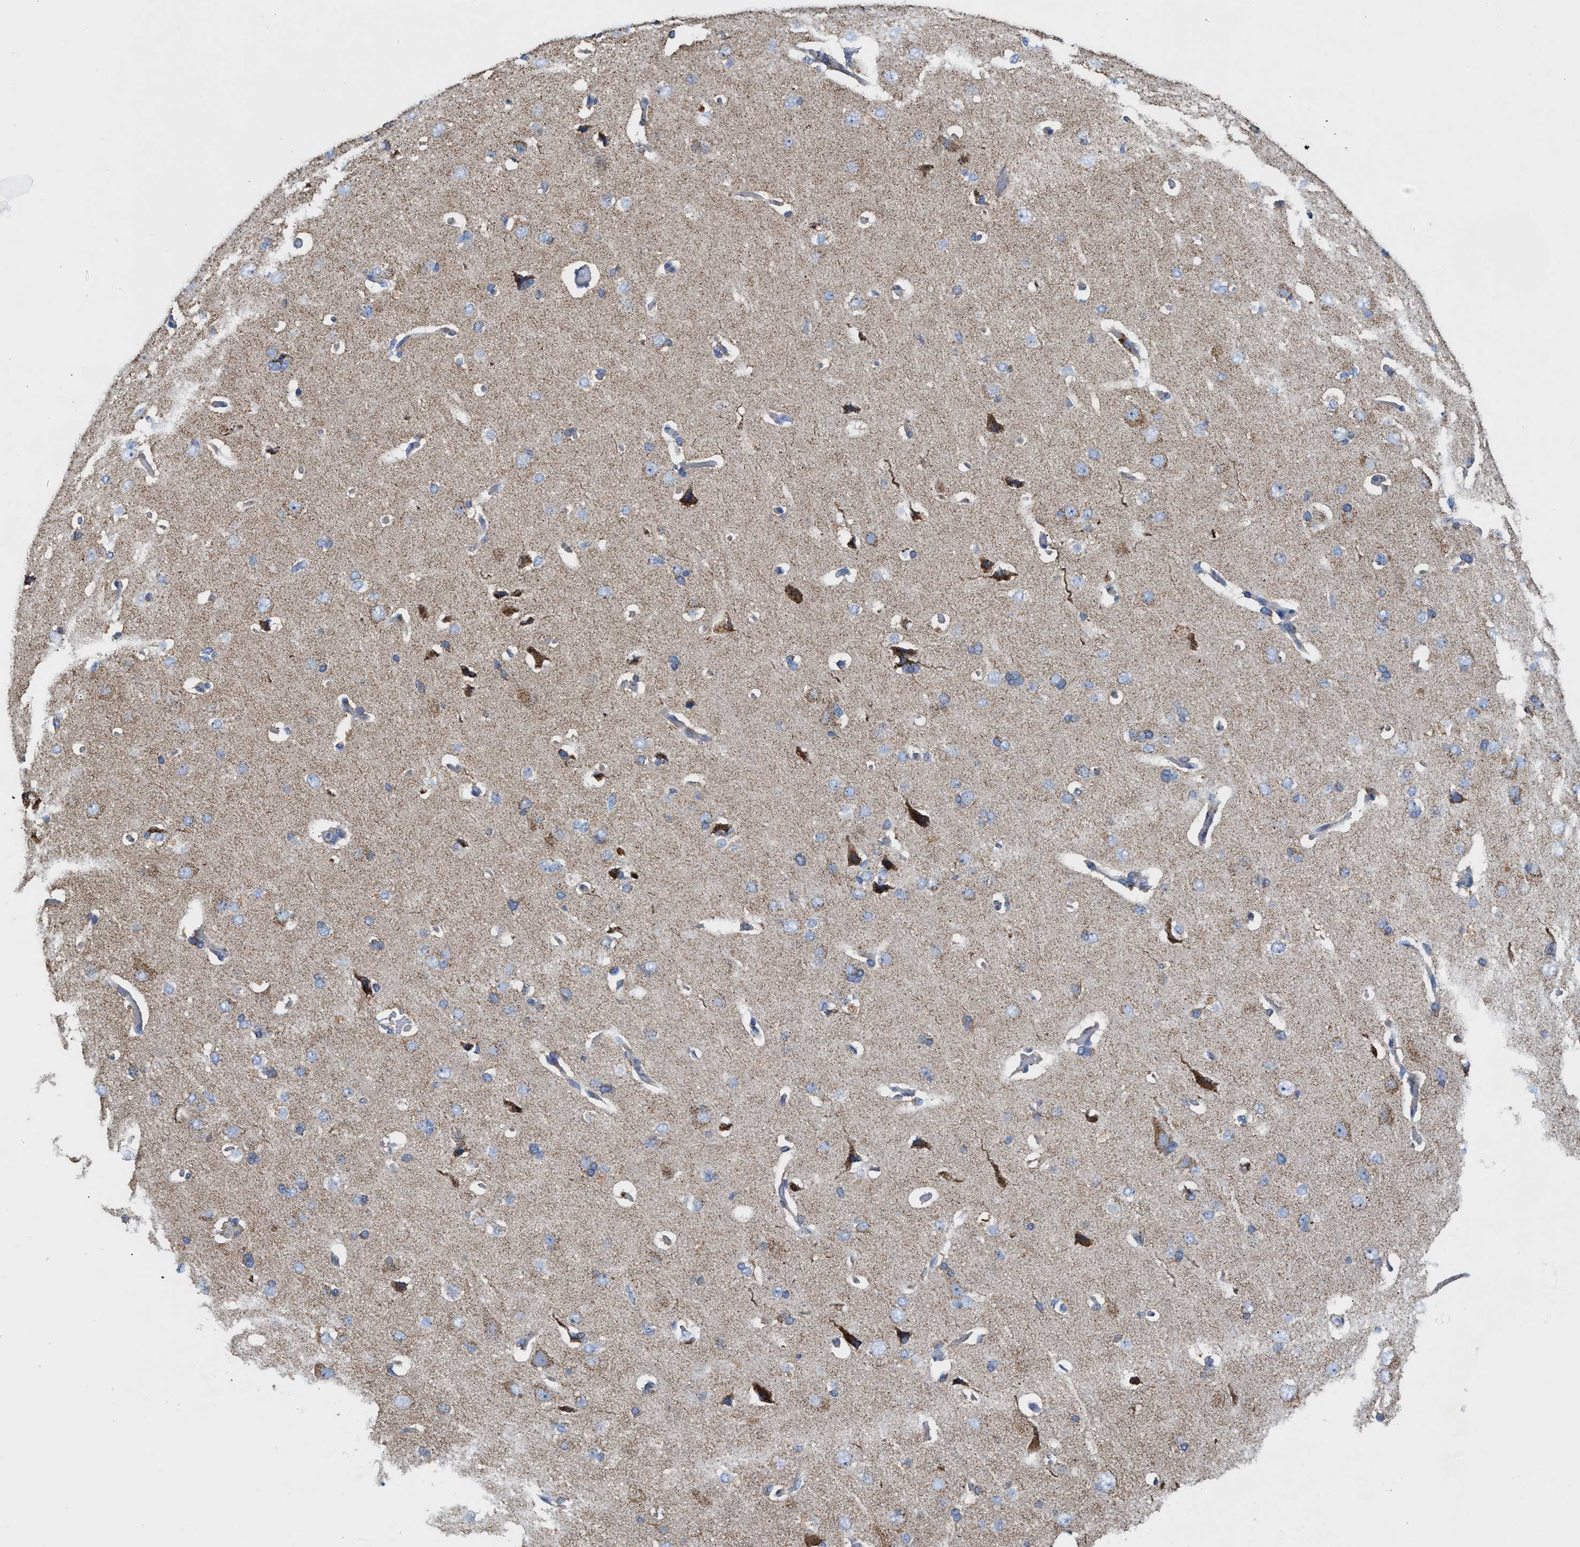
{"staining": {"intensity": "weak", "quantity": "25%-75%", "location": "cytoplasmic/membranous"}, "tissue": "cerebral cortex", "cell_type": "Endothelial cells", "image_type": "normal", "snomed": [{"axis": "morphology", "description": "Normal tissue, NOS"}, {"axis": "topography", "description": "Cerebral cortex"}], "caption": "Cerebral cortex stained with immunohistochemistry shows weak cytoplasmic/membranous staining in about 25%-75% of endothelial cells. (DAB (3,3'-diaminobenzidine) = brown stain, brightfield microscopy at high magnification).", "gene": "MECR", "patient": {"sex": "male", "age": 62}}